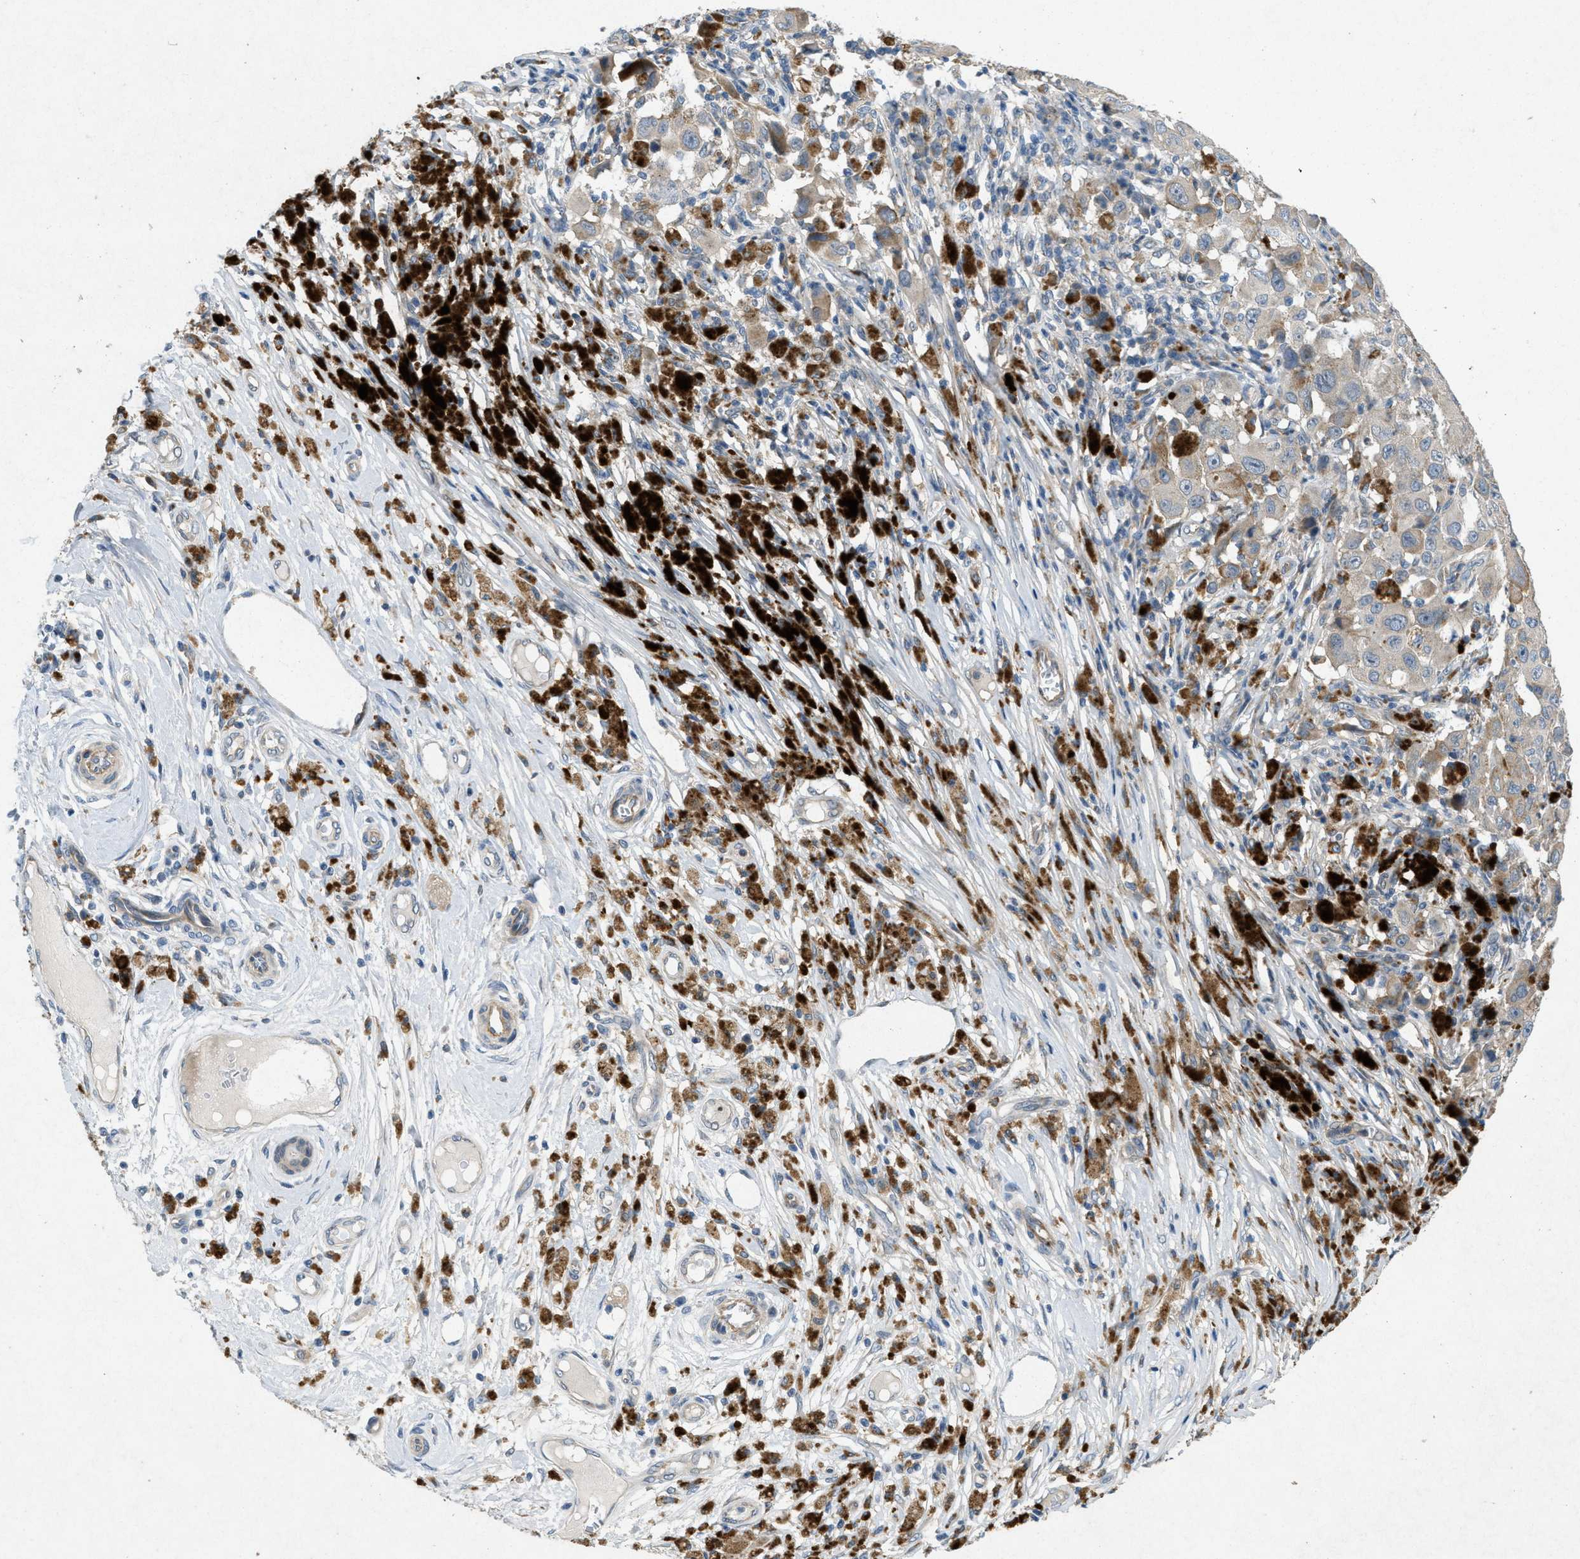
{"staining": {"intensity": "weak", "quantity": ">75%", "location": "cytoplasmic/membranous"}, "tissue": "melanoma", "cell_type": "Tumor cells", "image_type": "cancer", "snomed": [{"axis": "morphology", "description": "Malignant melanoma, NOS"}, {"axis": "topography", "description": "Skin"}], "caption": "The immunohistochemical stain highlights weak cytoplasmic/membranous staining in tumor cells of malignant melanoma tissue.", "gene": "ADCY6", "patient": {"sex": "male", "age": 96}}